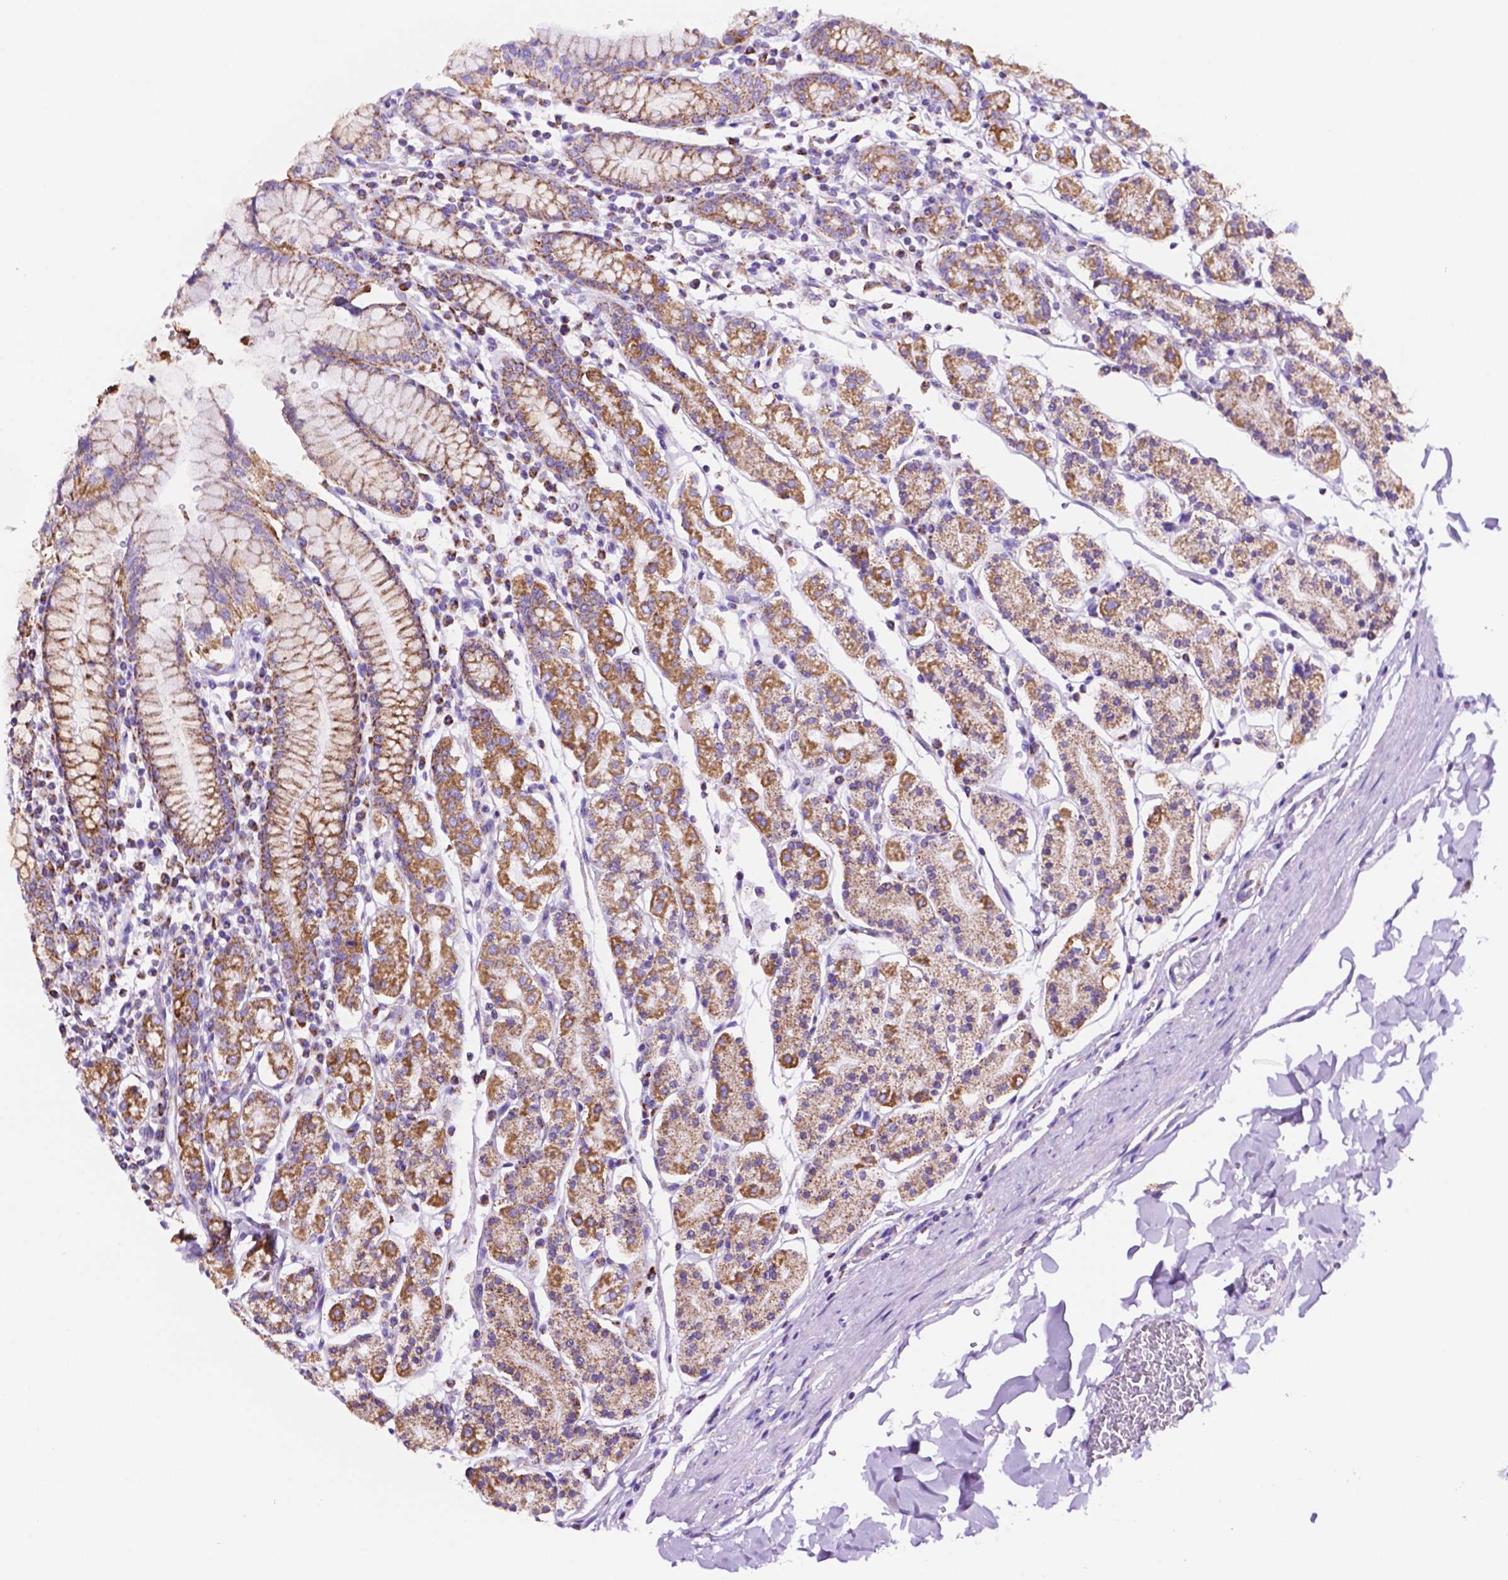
{"staining": {"intensity": "strong", "quantity": "25%-75%", "location": "cytoplasmic/membranous"}, "tissue": "stomach", "cell_type": "Glandular cells", "image_type": "normal", "snomed": [{"axis": "morphology", "description": "Normal tissue, NOS"}, {"axis": "topography", "description": "Stomach, upper"}, {"axis": "topography", "description": "Stomach"}], "caption": "Unremarkable stomach was stained to show a protein in brown. There is high levels of strong cytoplasmic/membranous staining in about 25%-75% of glandular cells. The staining was performed using DAB (3,3'-diaminobenzidine), with brown indicating positive protein expression. Nuclei are stained blue with hematoxylin.", "gene": "GDPD5", "patient": {"sex": "male", "age": 62}}